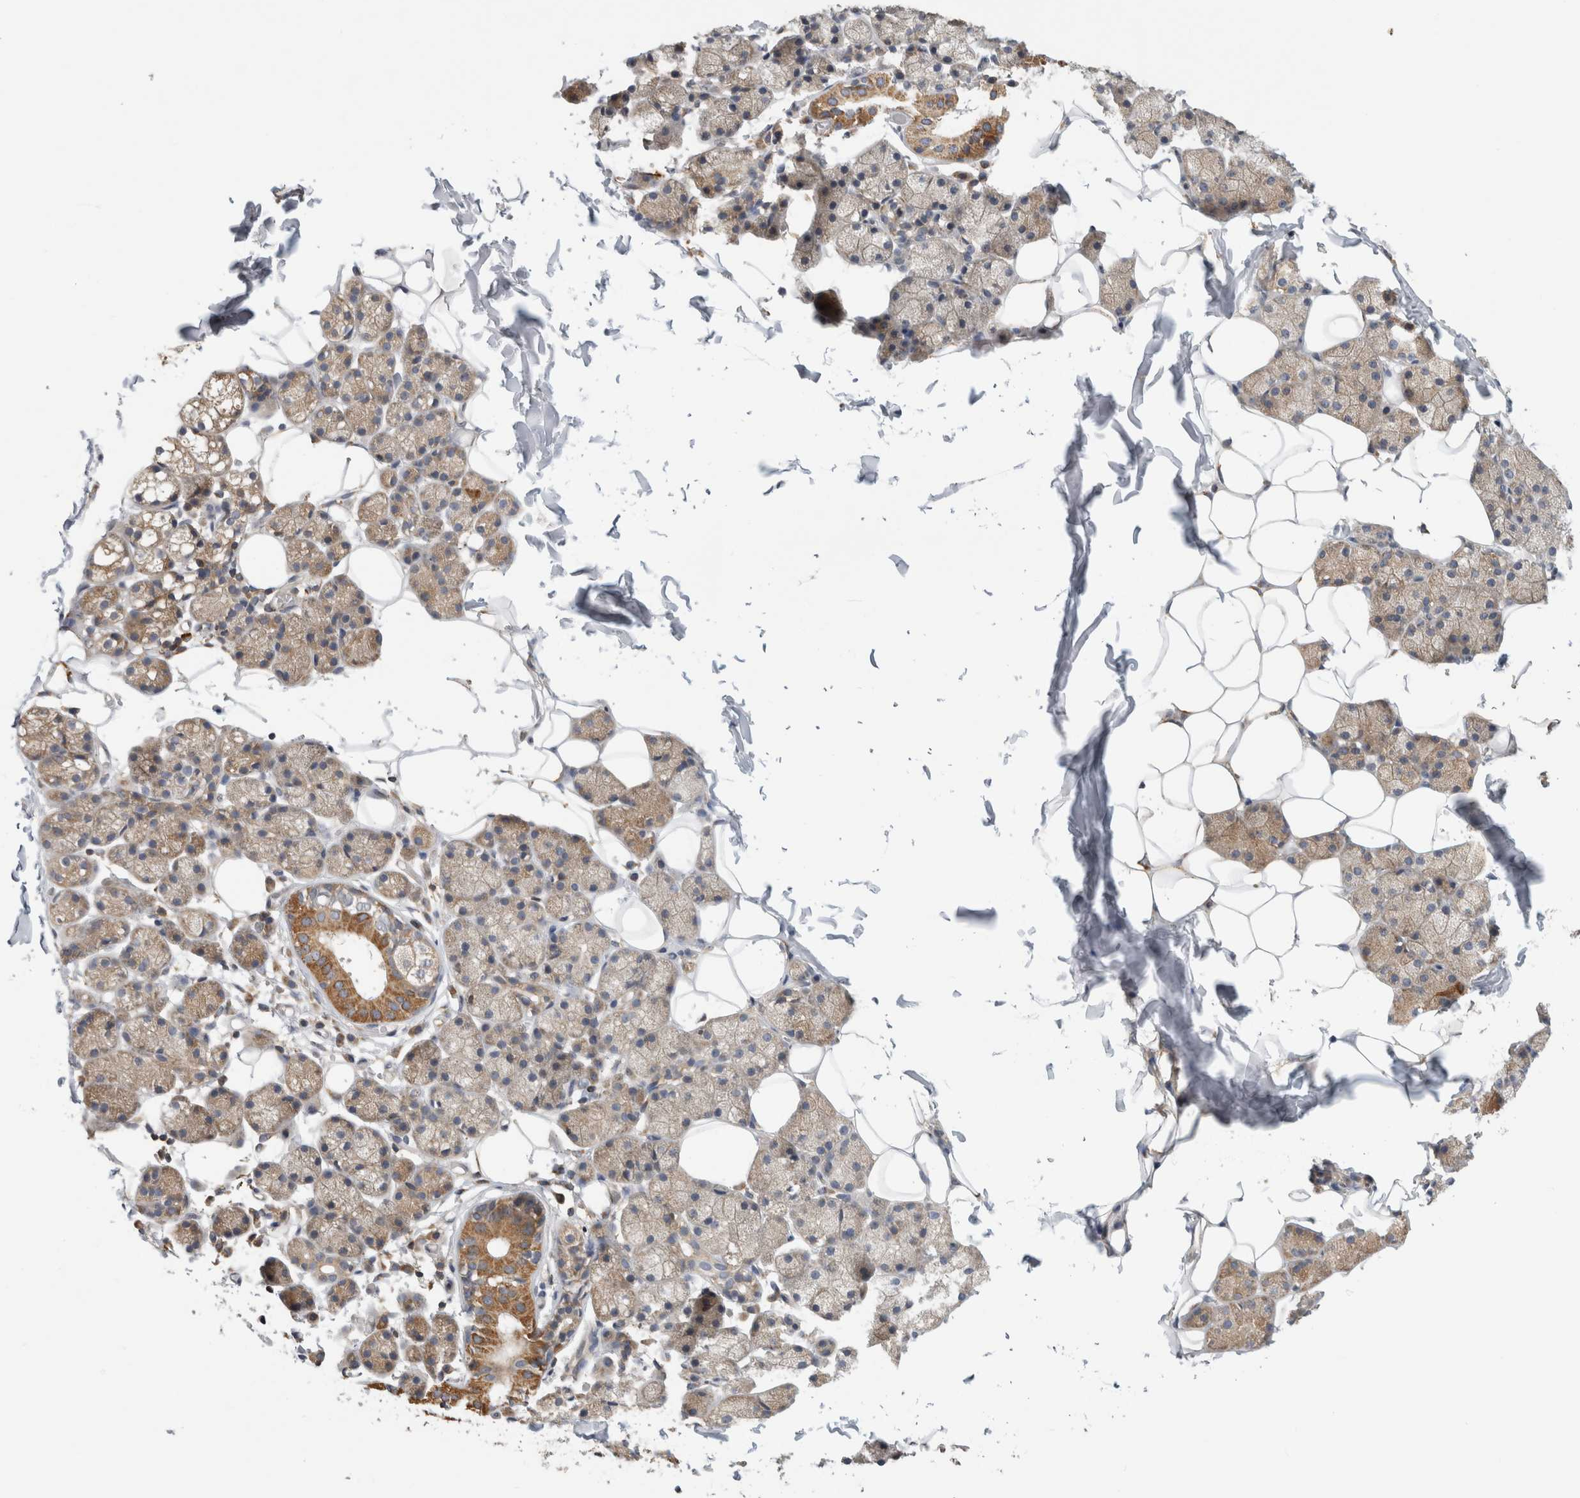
{"staining": {"intensity": "moderate", "quantity": ">75%", "location": "cytoplasmic/membranous"}, "tissue": "salivary gland", "cell_type": "Glandular cells", "image_type": "normal", "snomed": [{"axis": "morphology", "description": "Normal tissue, NOS"}, {"axis": "topography", "description": "Salivary gland"}], "caption": "Immunohistochemistry (IHC) (DAB (3,3'-diaminobenzidine)) staining of normal salivary gland displays moderate cytoplasmic/membranous protein positivity in about >75% of glandular cells.", "gene": "GRIK2", "patient": {"sex": "female", "age": 33}}